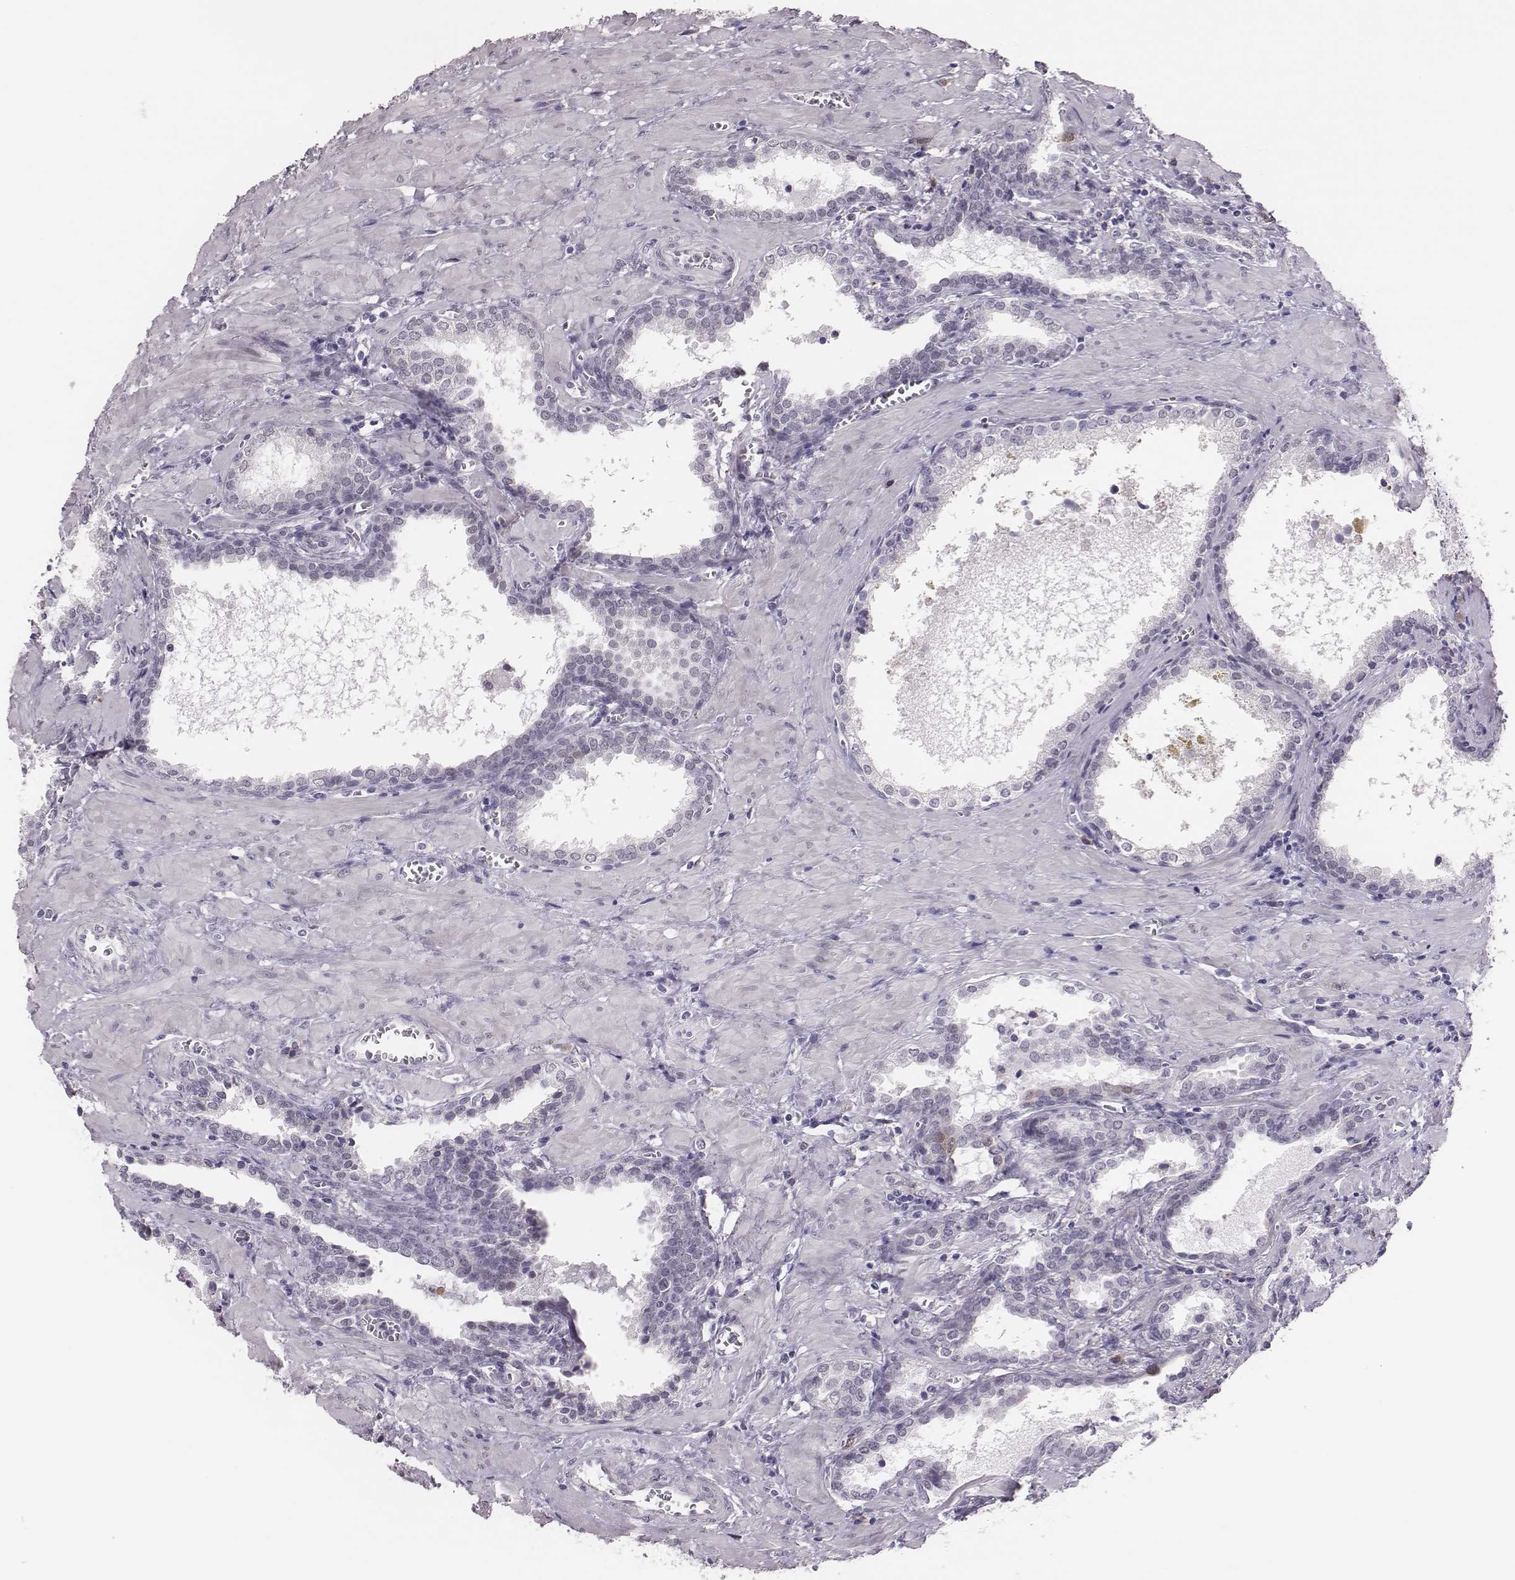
{"staining": {"intensity": "negative", "quantity": "none", "location": "none"}, "tissue": "prostate cancer", "cell_type": "Tumor cells", "image_type": "cancer", "snomed": [{"axis": "morphology", "description": "Adenocarcinoma, NOS"}, {"axis": "topography", "description": "Prostate and seminal vesicle, NOS"}], "caption": "This micrograph is of prostate adenocarcinoma stained with IHC to label a protein in brown with the nuclei are counter-stained blue. There is no expression in tumor cells.", "gene": "PBK", "patient": {"sex": "male", "age": 63}}